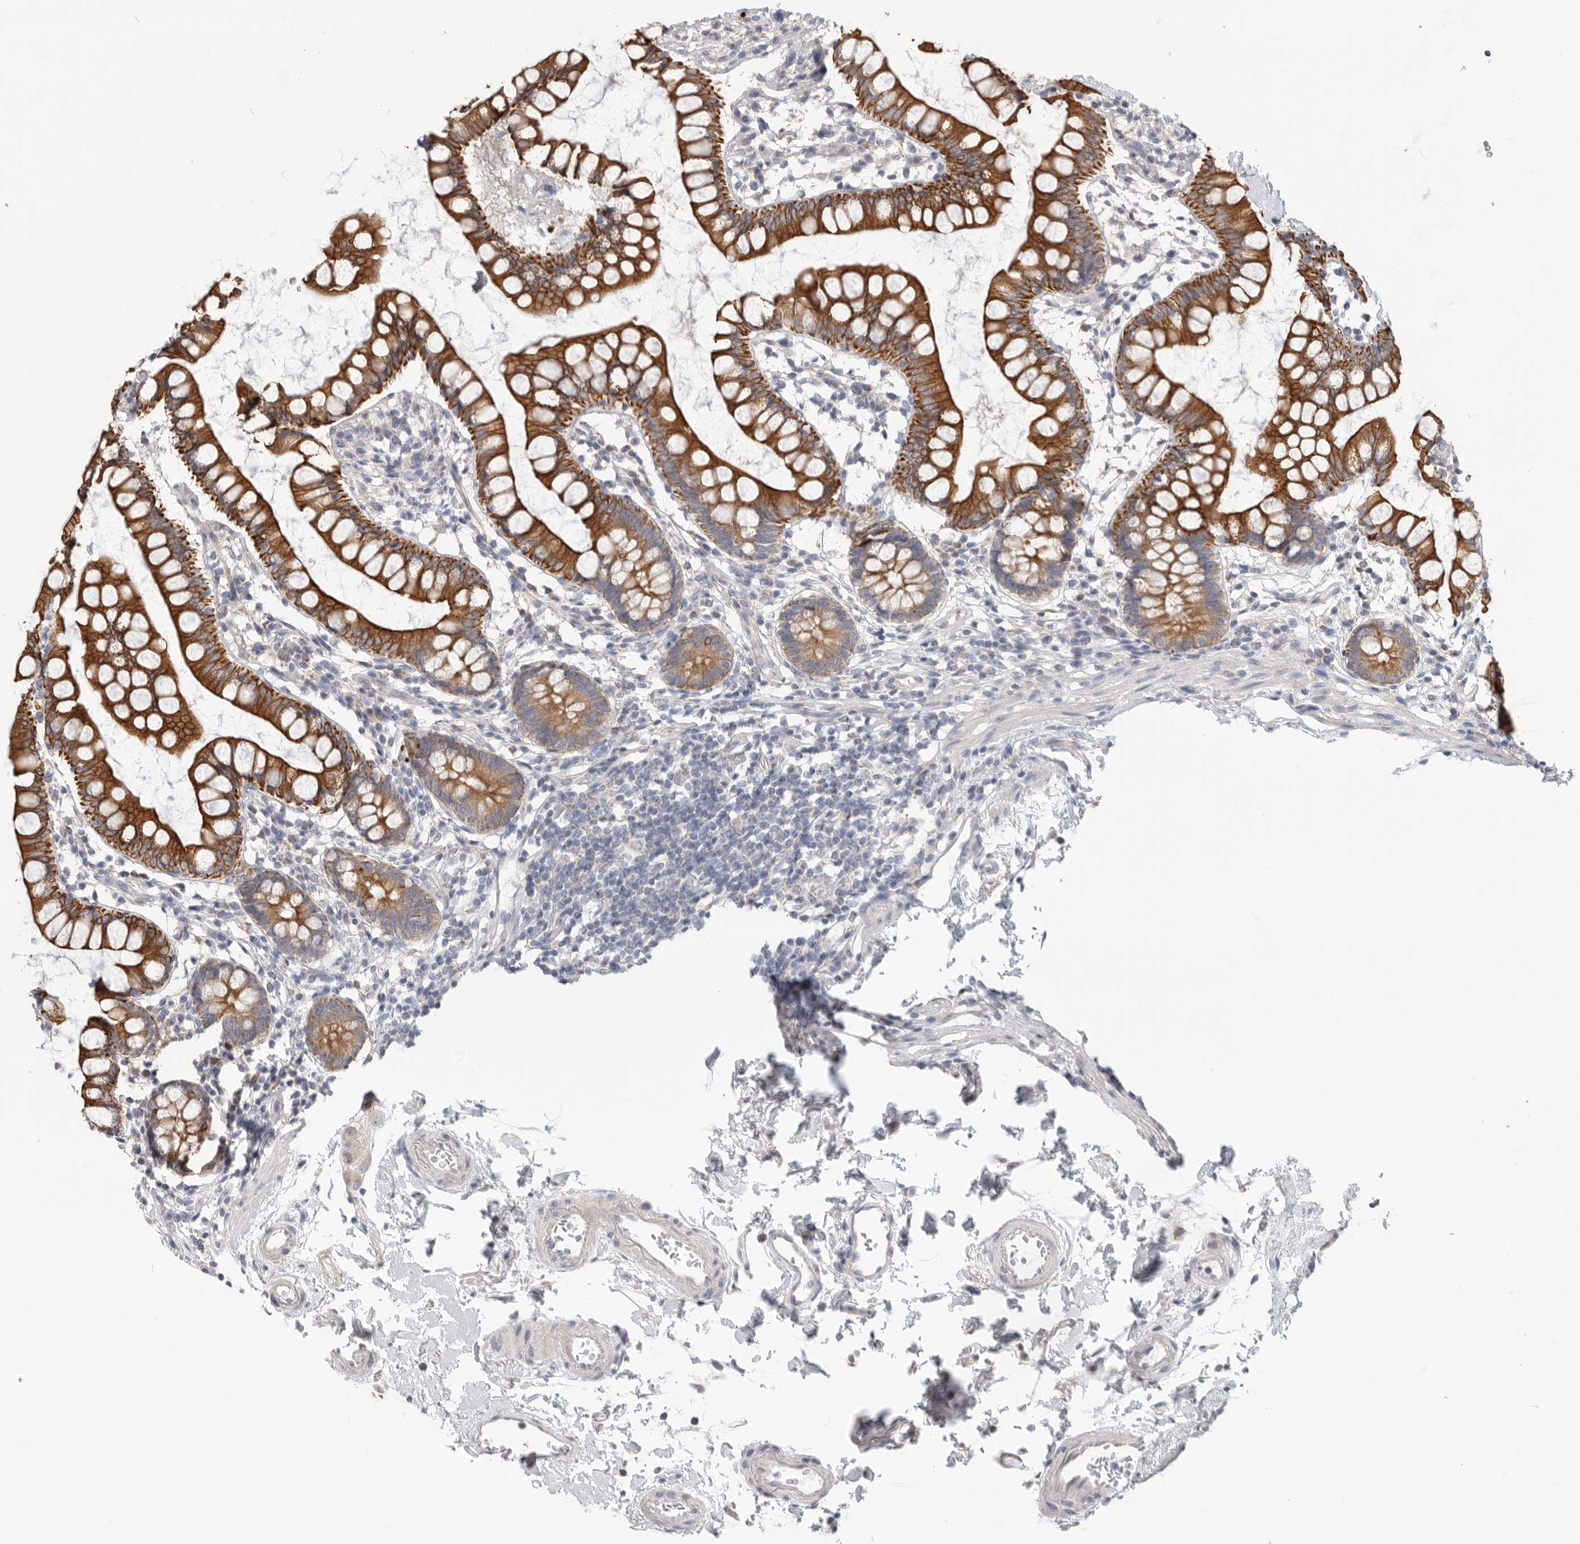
{"staining": {"intensity": "strong", "quantity": ">75%", "location": "cytoplasmic/membranous"}, "tissue": "small intestine", "cell_type": "Glandular cells", "image_type": "normal", "snomed": [{"axis": "morphology", "description": "Normal tissue, NOS"}, {"axis": "topography", "description": "Small intestine"}], "caption": "Strong cytoplasmic/membranous positivity for a protein is appreciated in approximately >75% of glandular cells of unremarkable small intestine using immunohistochemistry.", "gene": "MTFR1L", "patient": {"sex": "female", "age": 84}}